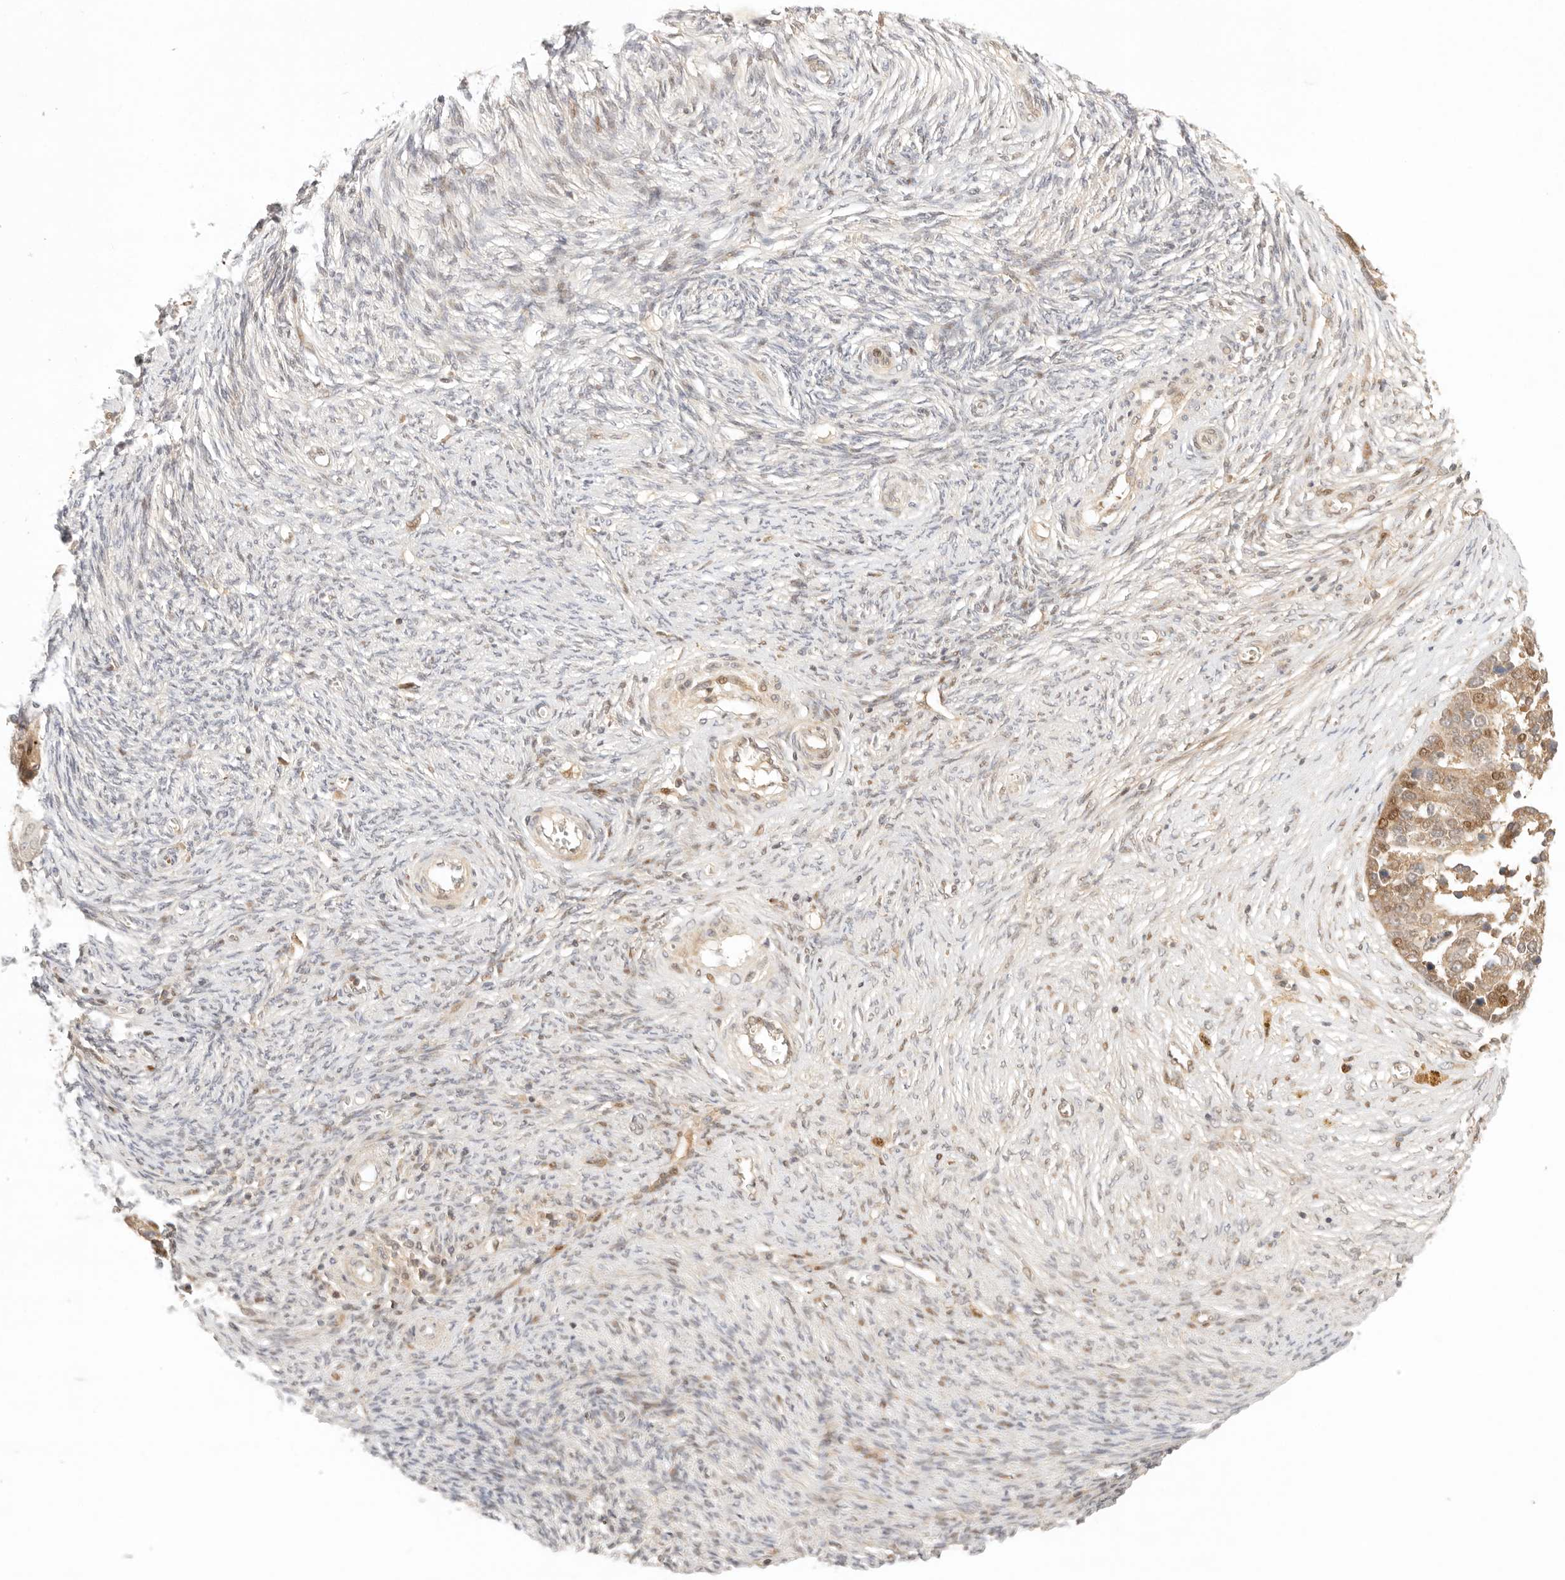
{"staining": {"intensity": "moderate", "quantity": ">75%", "location": "cytoplasmic/membranous,nuclear"}, "tissue": "ovarian cancer", "cell_type": "Tumor cells", "image_type": "cancer", "snomed": [{"axis": "morphology", "description": "Cystadenocarcinoma, serous, NOS"}, {"axis": "topography", "description": "Ovary"}], "caption": "Immunohistochemical staining of human ovarian cancer (serous cystadenocarcinoma) reveals moderate cytoplasmic/membranous and nuclear protein positivity in approximately >75% of tumor cells. The staining is performed using DAB (3,3'-diaminobenzidine) brown chromogen to label protein expression. The nuclei are counter-stained blue using hematoxylin.", "gene": "PHLDA3", "patient": {"sex": "female", "age": 44}}